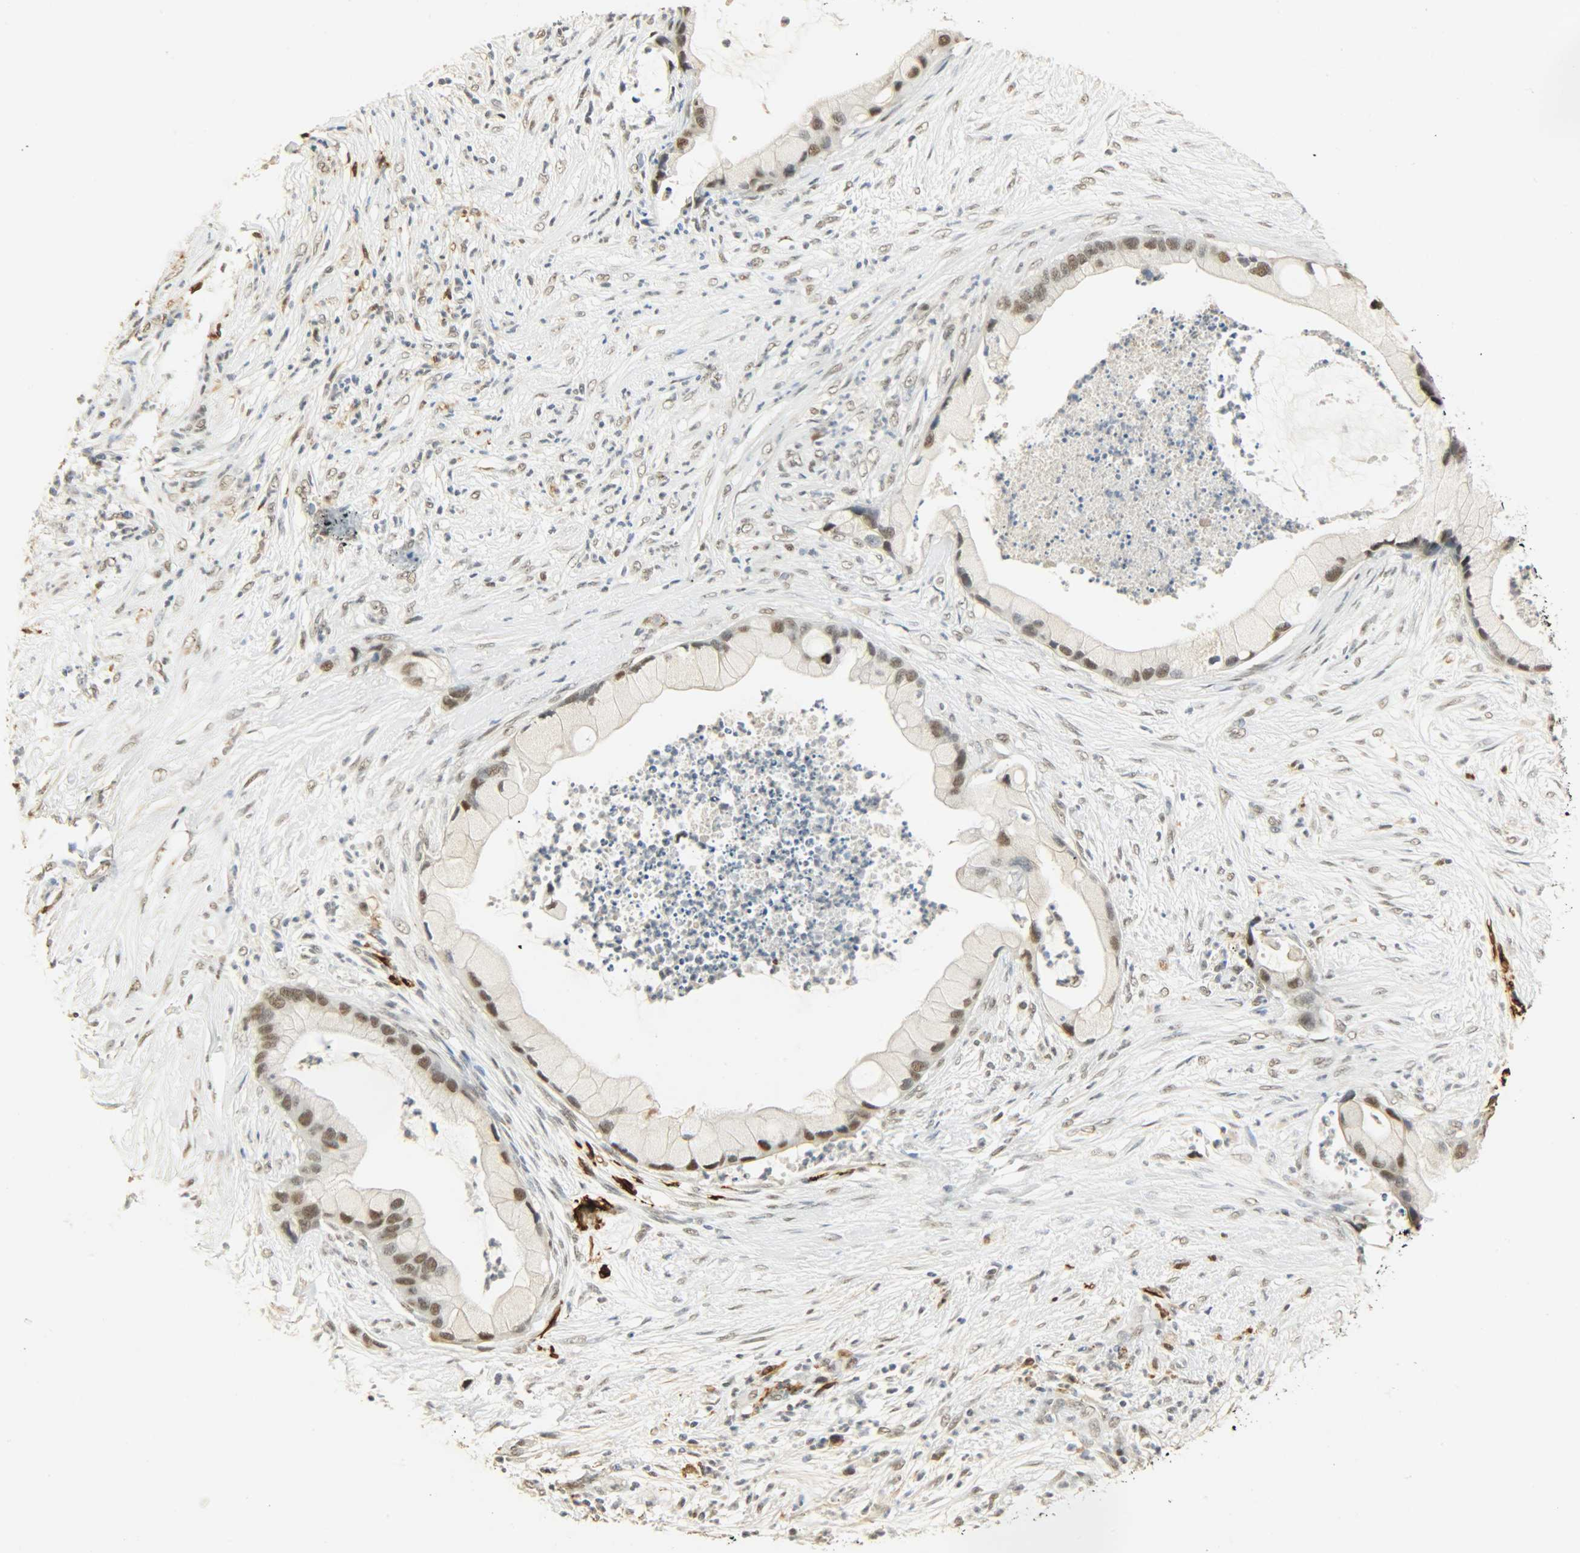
{"staining": {"intensity": "moderate", "quantity": ">75%", "location": "nuclear"}, "tissue": "pancreatic cancer", "cell_type": "Tumor cells", "image_type": "cancer", "snomed": [{"axis": "morphology", "description": "Adenocarcinoma, NOS"}, {"axis": "topography", "description": "Pancreas"}], "caption": "Pancreatic cancer stained with a brown dye shows moderate nuclear positive expression in approximately >75% of tumor cells.", "gene": "NGFR", "patient": {"sex": "female", "age": 59}}